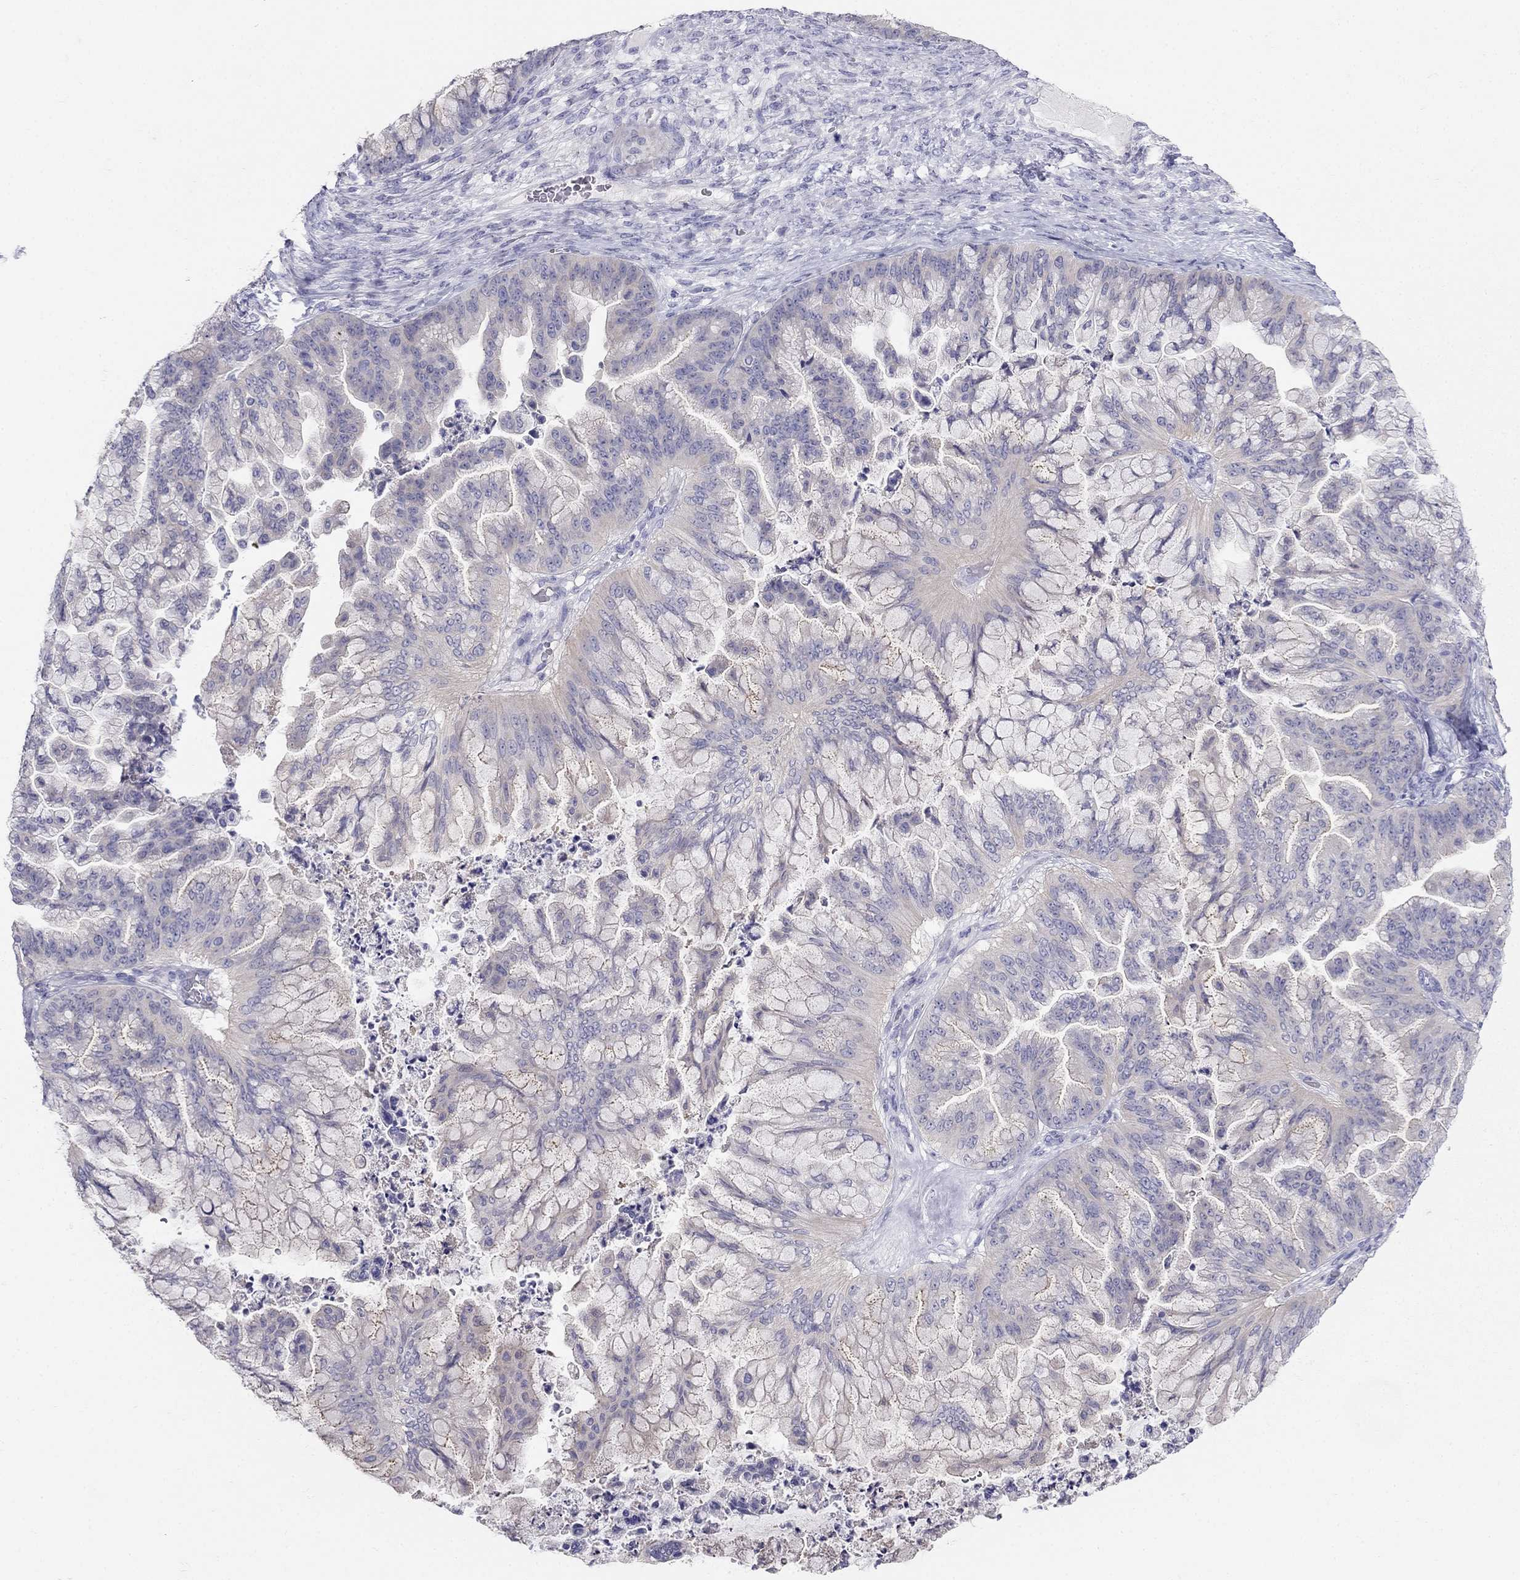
{"staining": {"intensity": "negative", "quantity": "none", "location": "none"}, "tissue": "ovarian cancer", "cell_type": "Tumor cells", "image_type": "cancer", "snomed": [{"axis": "morphology", "description": "Cystadenocarcinoma, mucinous, NOS"}, {"axis": "topography", "description": "Ovary"}], "caption": "The immunohistochemistry (IHC) image has no significant expression in tumor cells of ovarian cancer (mucinous cystadenocarcinoma) tissue. Brightfield microscopy of immunohistochemistry (IHC) stained with DAB (brown) and hematoxylin (blue), captured at high magnification.", "gene": "RFLNA", "patient": {"sex": "female", "age": 67}}